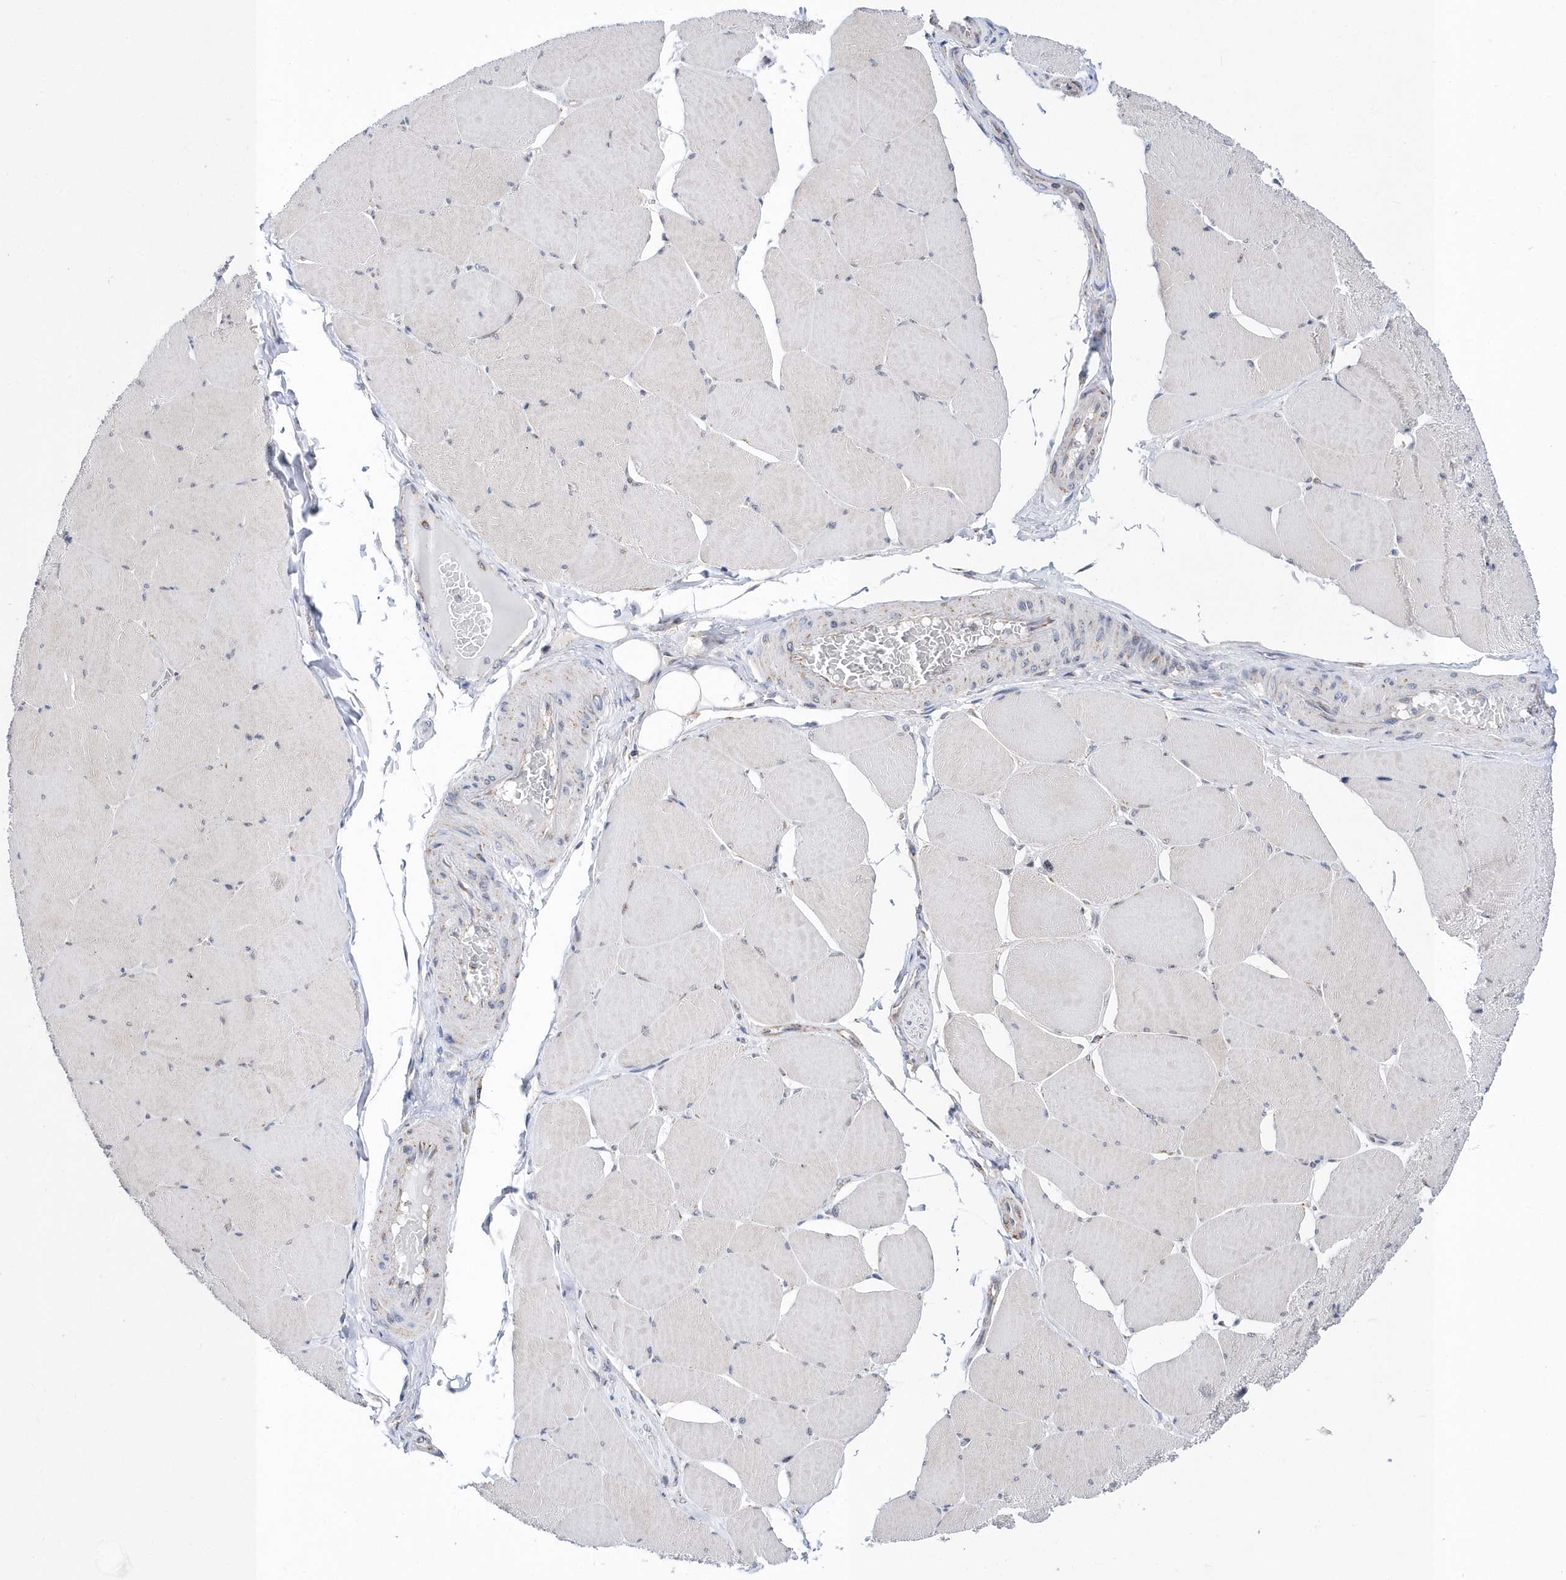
{"staining": {"intensity": "weak", "quantity": "<25%", "location": "nuclear"}, "tissue": "skeletal muscle", "cell_type": "Myocytes", "image_type": "normal", "snomed": [{"axis": "morphology", "description": "Normal tissue, NOS"}, {"axis": "topography", "description": "Skeletal muscle"}, {"axis": "topography", "description": "Head-Neck"}], "caption": "Immunohistochemistry (IHC) image of normal skeletal muscle stained for a protein (brown), which exhibits no expression in myocytes.", "gene": "SPATA5", "patient": {"sex": "male", "age": 66}}